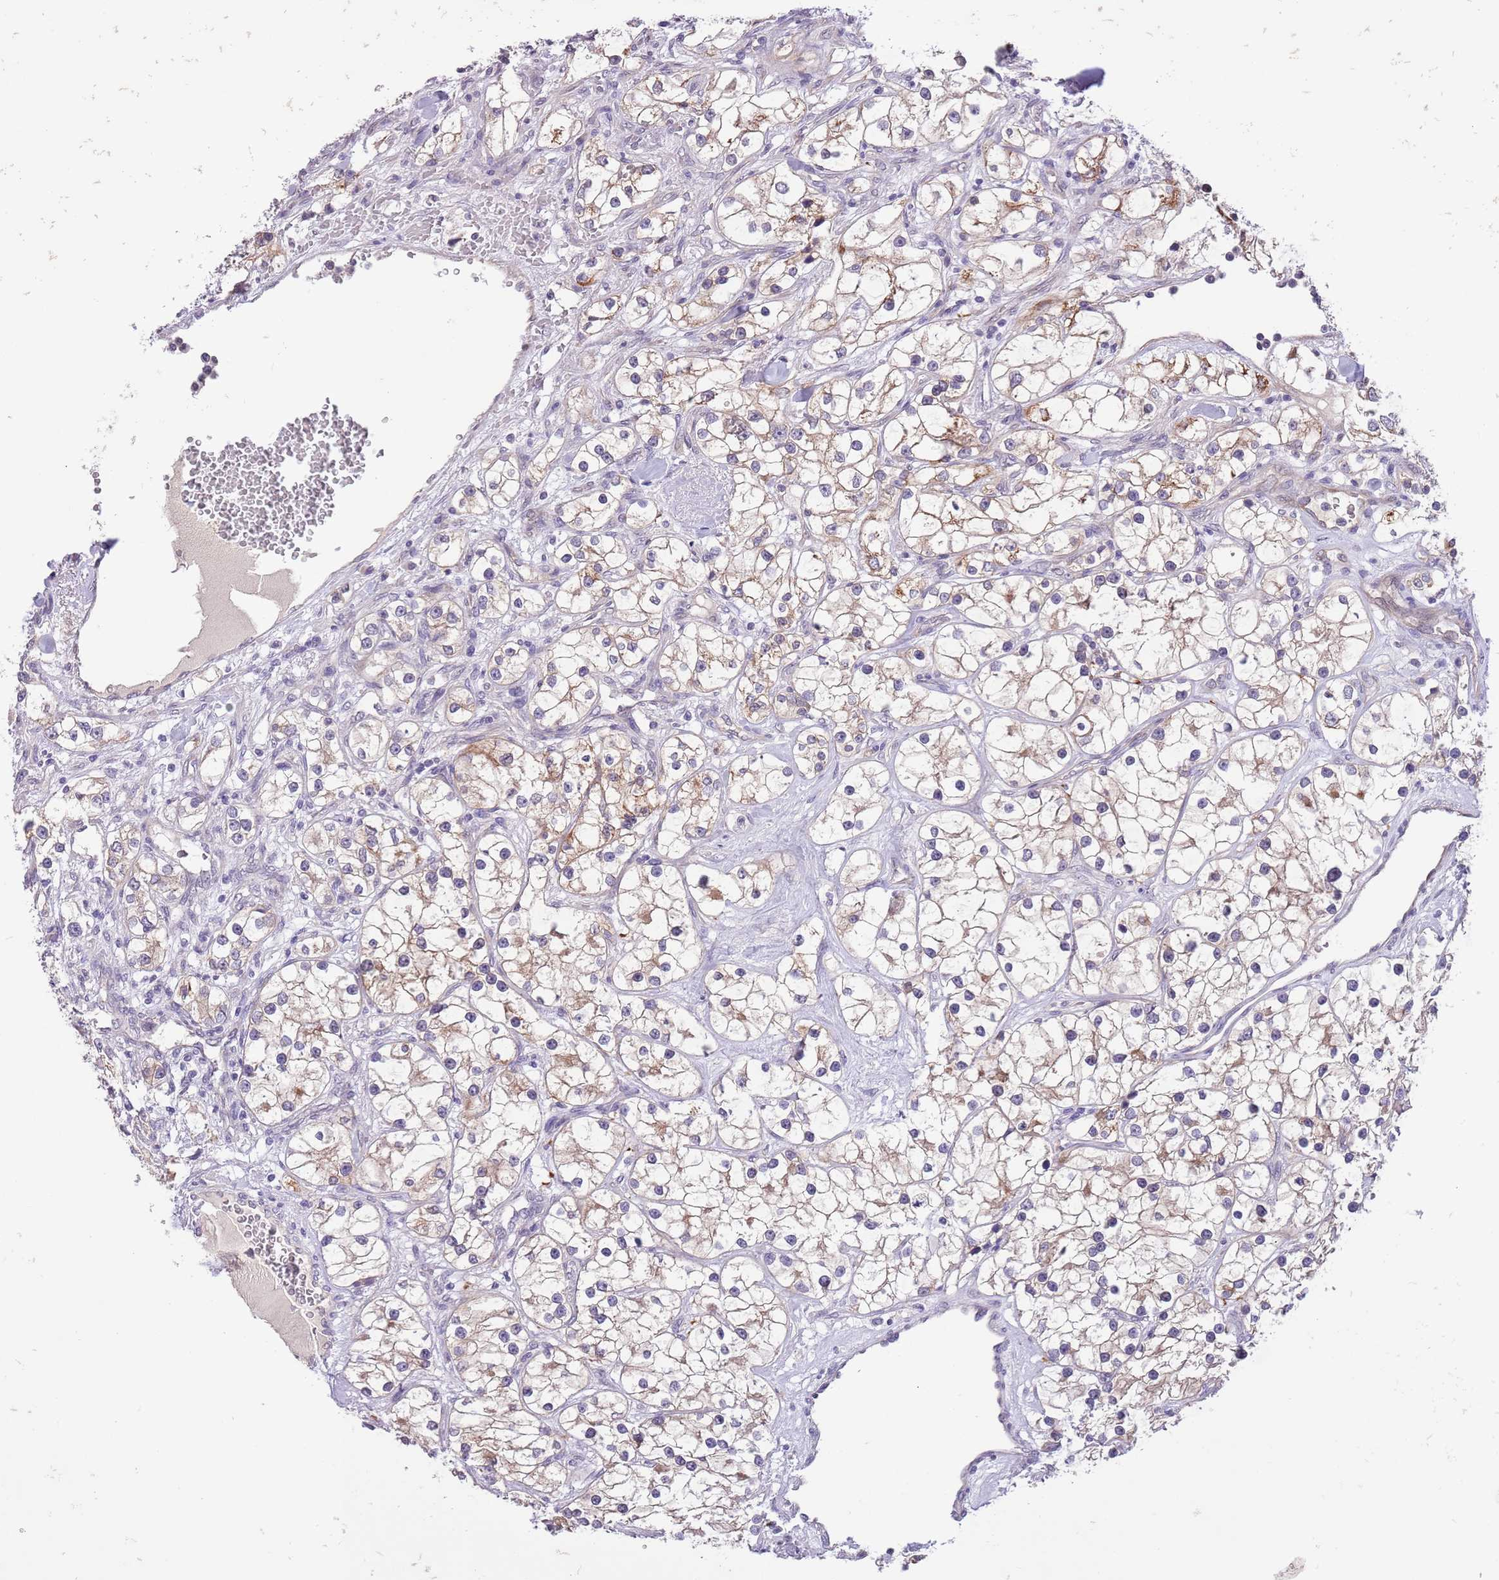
{"staining": {"intensity": "weak", "quantity": "25%-75%", "location": "cytoplasmic/membranous"}, "tissue": "renal cancer", "cell_type": "Tumor cells", "image_type": "cancer", "snomed": [{"axis": "morphology", "description": "Adenocarcinoma, NOS"}, {"axis": "topography", "description": "Kidney"}], "caption": "This is an image of IHC staining of renal cancer (adenocarcinoma), which shows weak positivity in the cytoplasmic/membranous of tumor cells.", "gene": "ZNF658", "patient": {"sex": "male", "age": 77}}